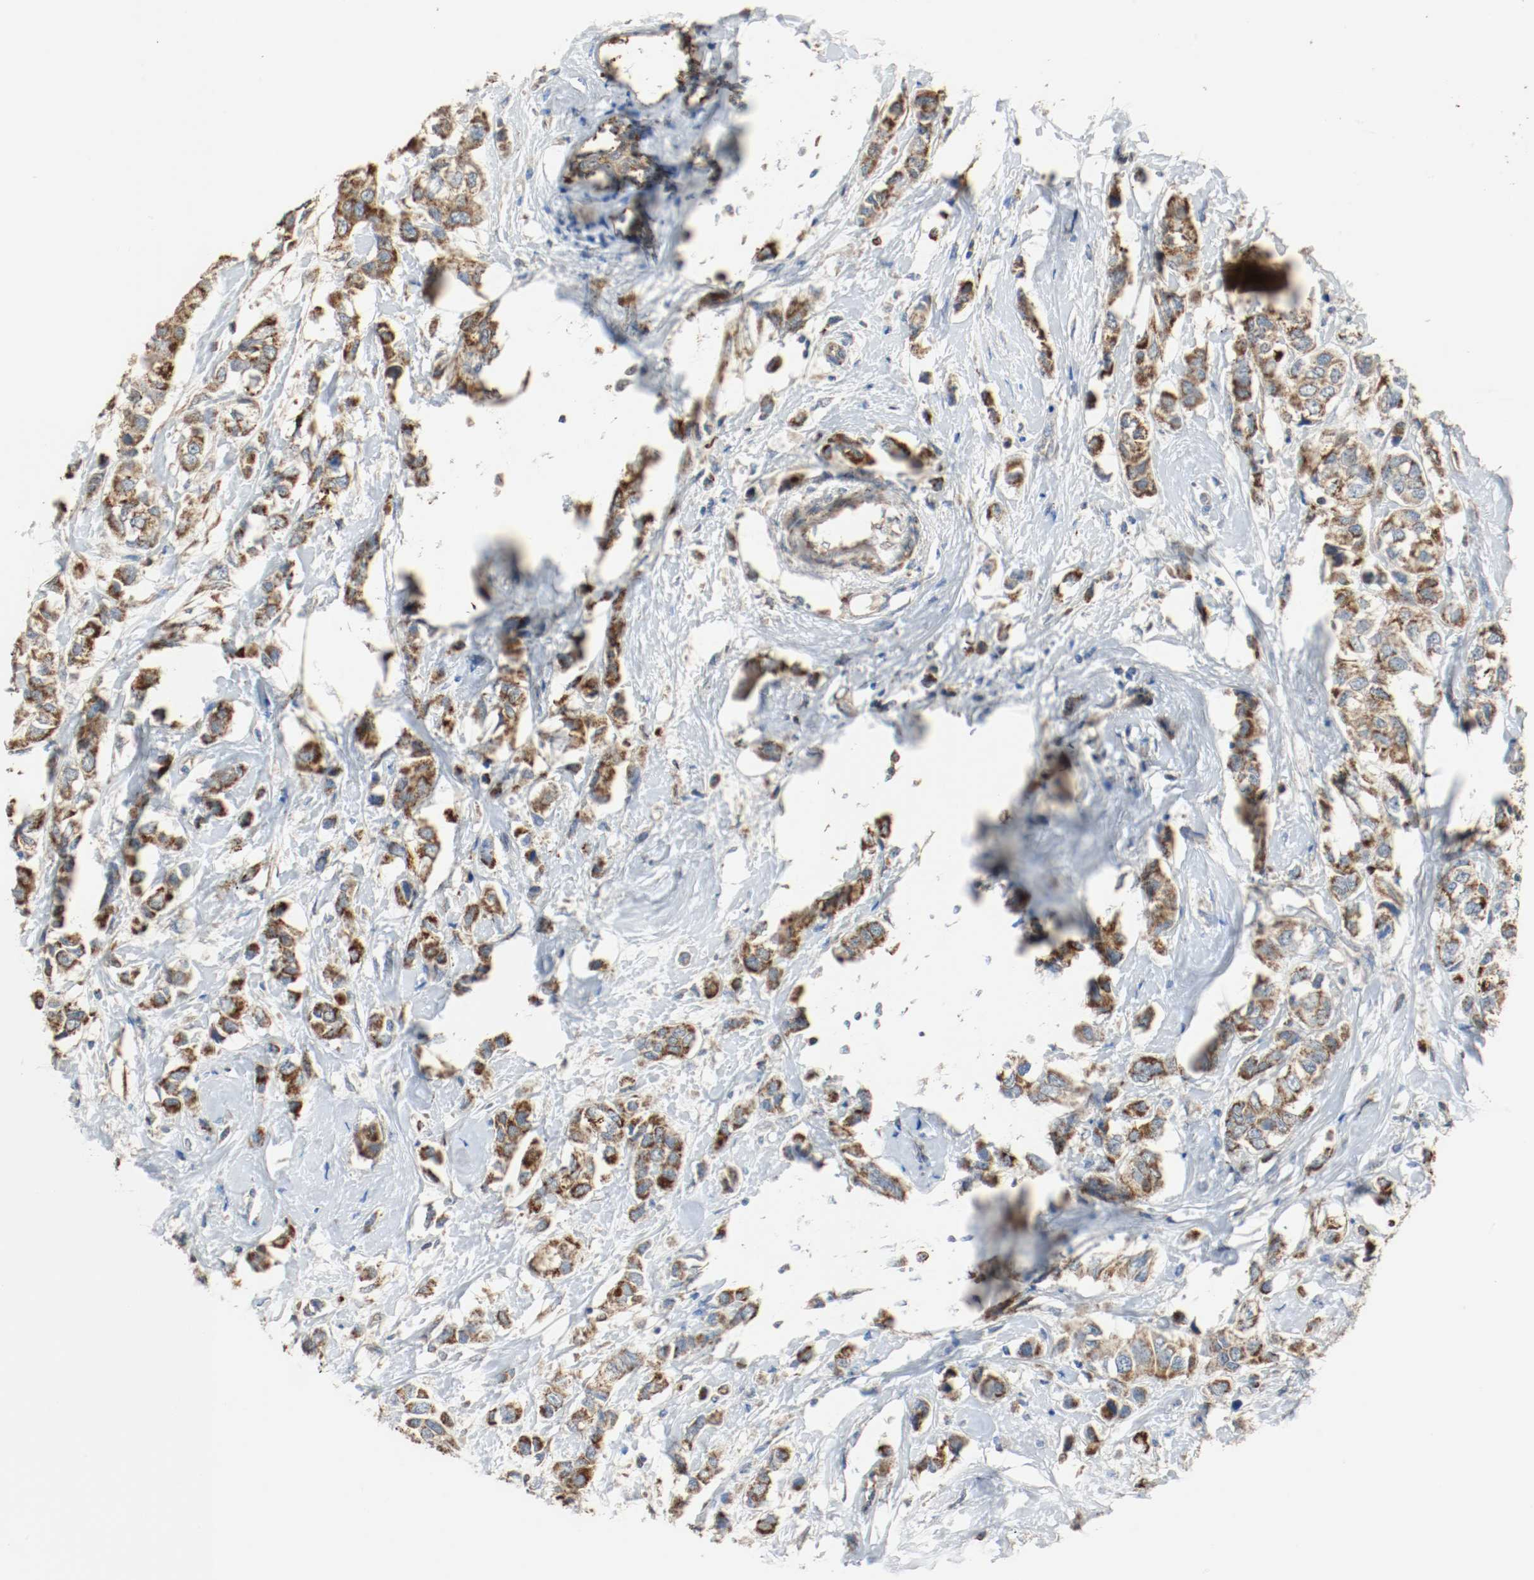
{"staining": {"intensity": "strong", "quantity": ">75%", "location": "cytoplasmic/membranous"}, "tissue": "breast cancer", "cell_type": "Tumor cells", "image_type": "cancer", "snomed": [{"axis": "morphology", "description": "Duct carcinoma"}, {"axis": "topography", "description": "Breast"}], "caption": "Breast cancer (intraductal carcinoma) stained with a protein marker reveals strong staining in tumor cells.", "gene": "ALDH4A1", "patient": {"sex": "female", "age": 50}}